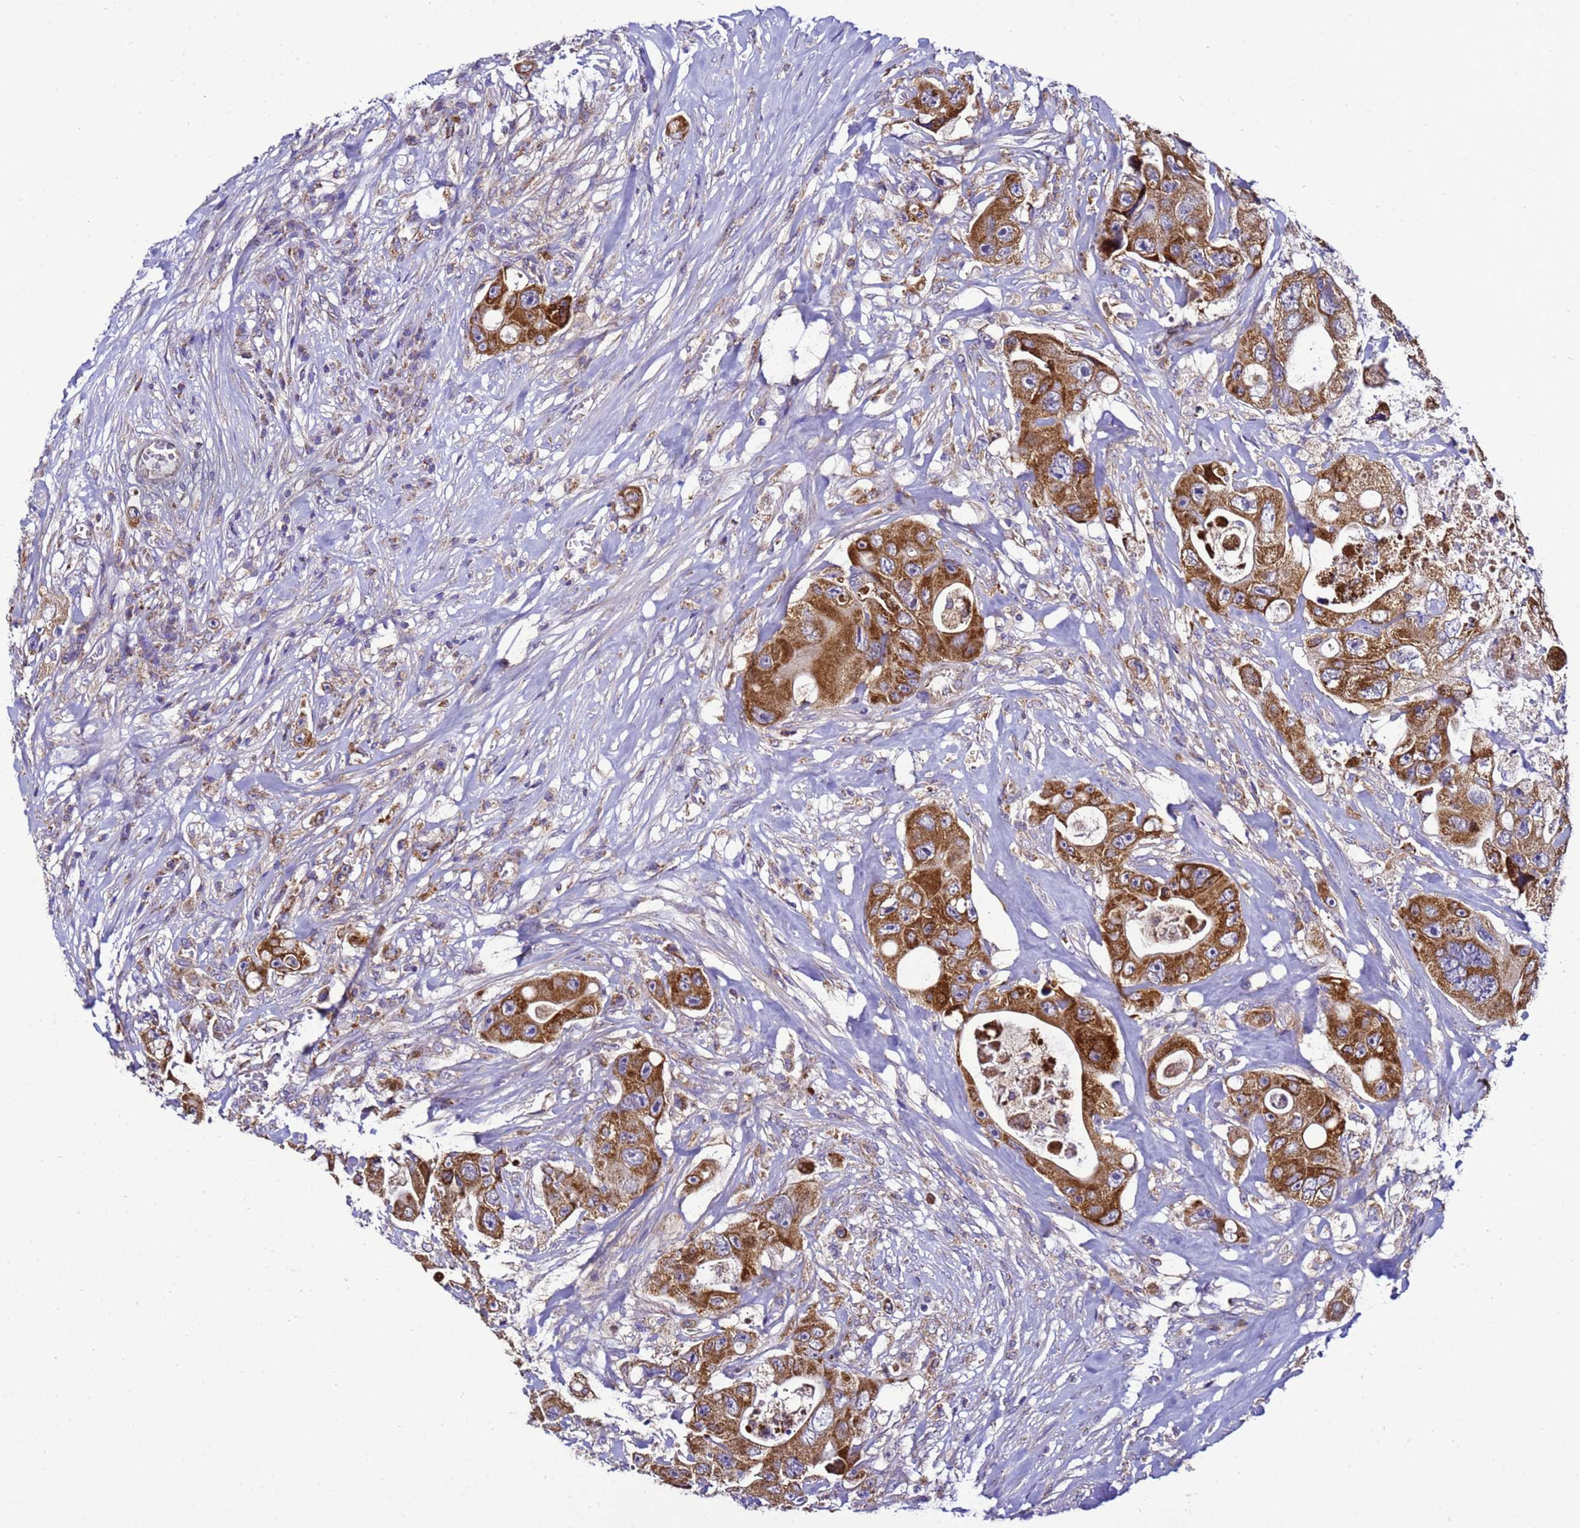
{"staining": {"intensity": "strong", "quantity": ">75%", "location": "cytoplasmic/membranous"}, "tissue": "colorectal cancer", "cell_type": "Tumor cells", "image_type": "cancer", "snomed": [{"axis": "morphology", "description": "Adenocarcinoma, NOS"}, {"axis": "topography", "description": "Colon"}], "caption": "Protein expression analysis of human colorectal adenocarcinoma reveals strong cytoplasmic/membranous positivity in approximately >75% of tumor cells. (Stains: DAB (3,3'-diaminobenzidine) in brown, nuclei in blue, Microscopy: brightfield microscopy at high magnification).", "gene": "HIGD2A", "patient": {"sex": "female", "age": 46}}